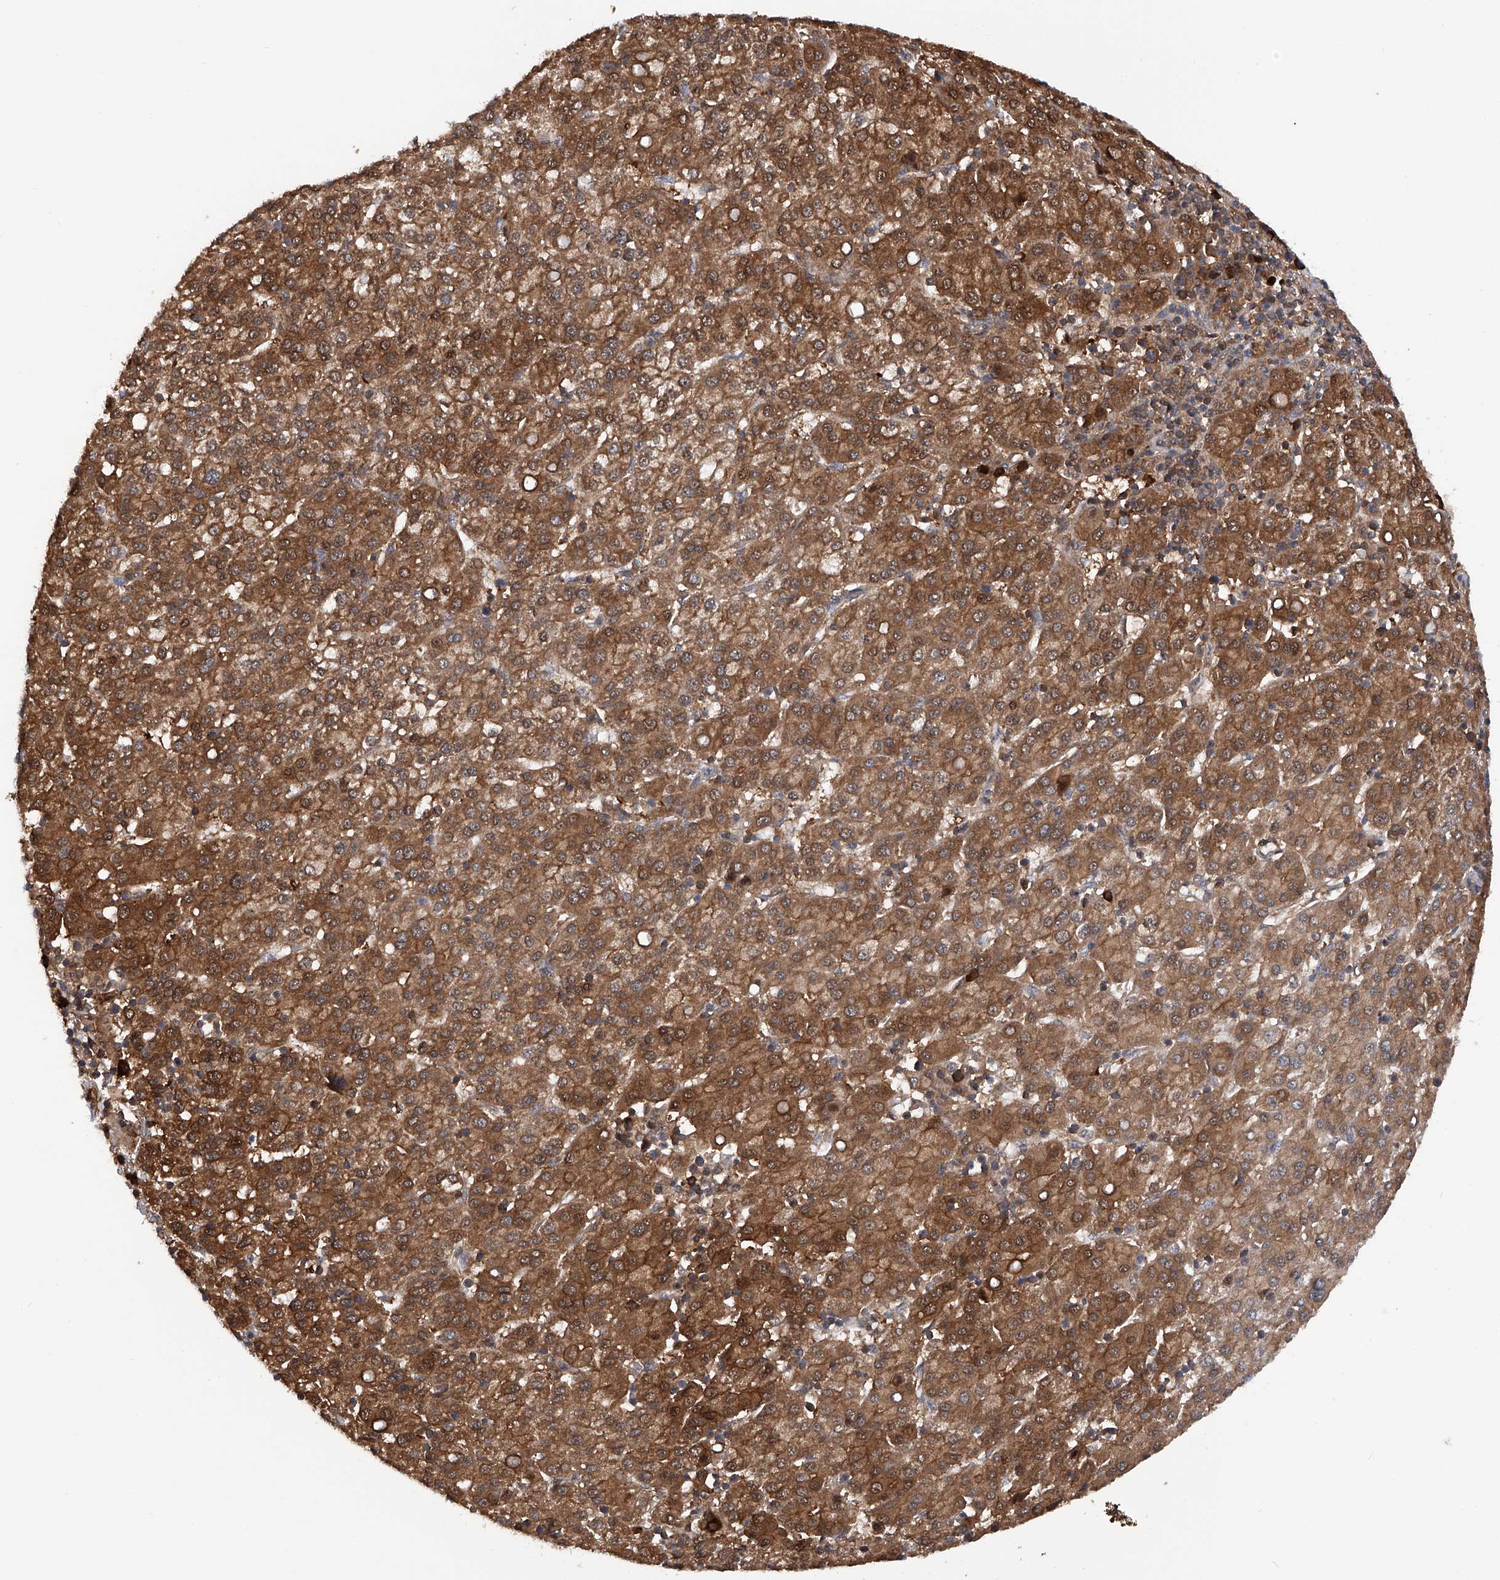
{"staining": {"intensity": "strong", "quantity": ">75%", "location": "cytoplasmic/membranous"}, "tissue": "liver cancer", "cell_type": "Tumor cells", "image_type": "cancer", "snomed": [{"axis": "morphology", "description": "Carcinoma, Hepatocellular, NOS"}, {"axis": "topography", "description": "Liver"}], "caption": "Protein expression analysis of hepatocellular carcinoma (liver) reveals strong cytoplasmic/membranous staining in approximately >75% of tumor cells.", "gene": "ASCC3", "patient": {"sex": "female", "age": 58}}